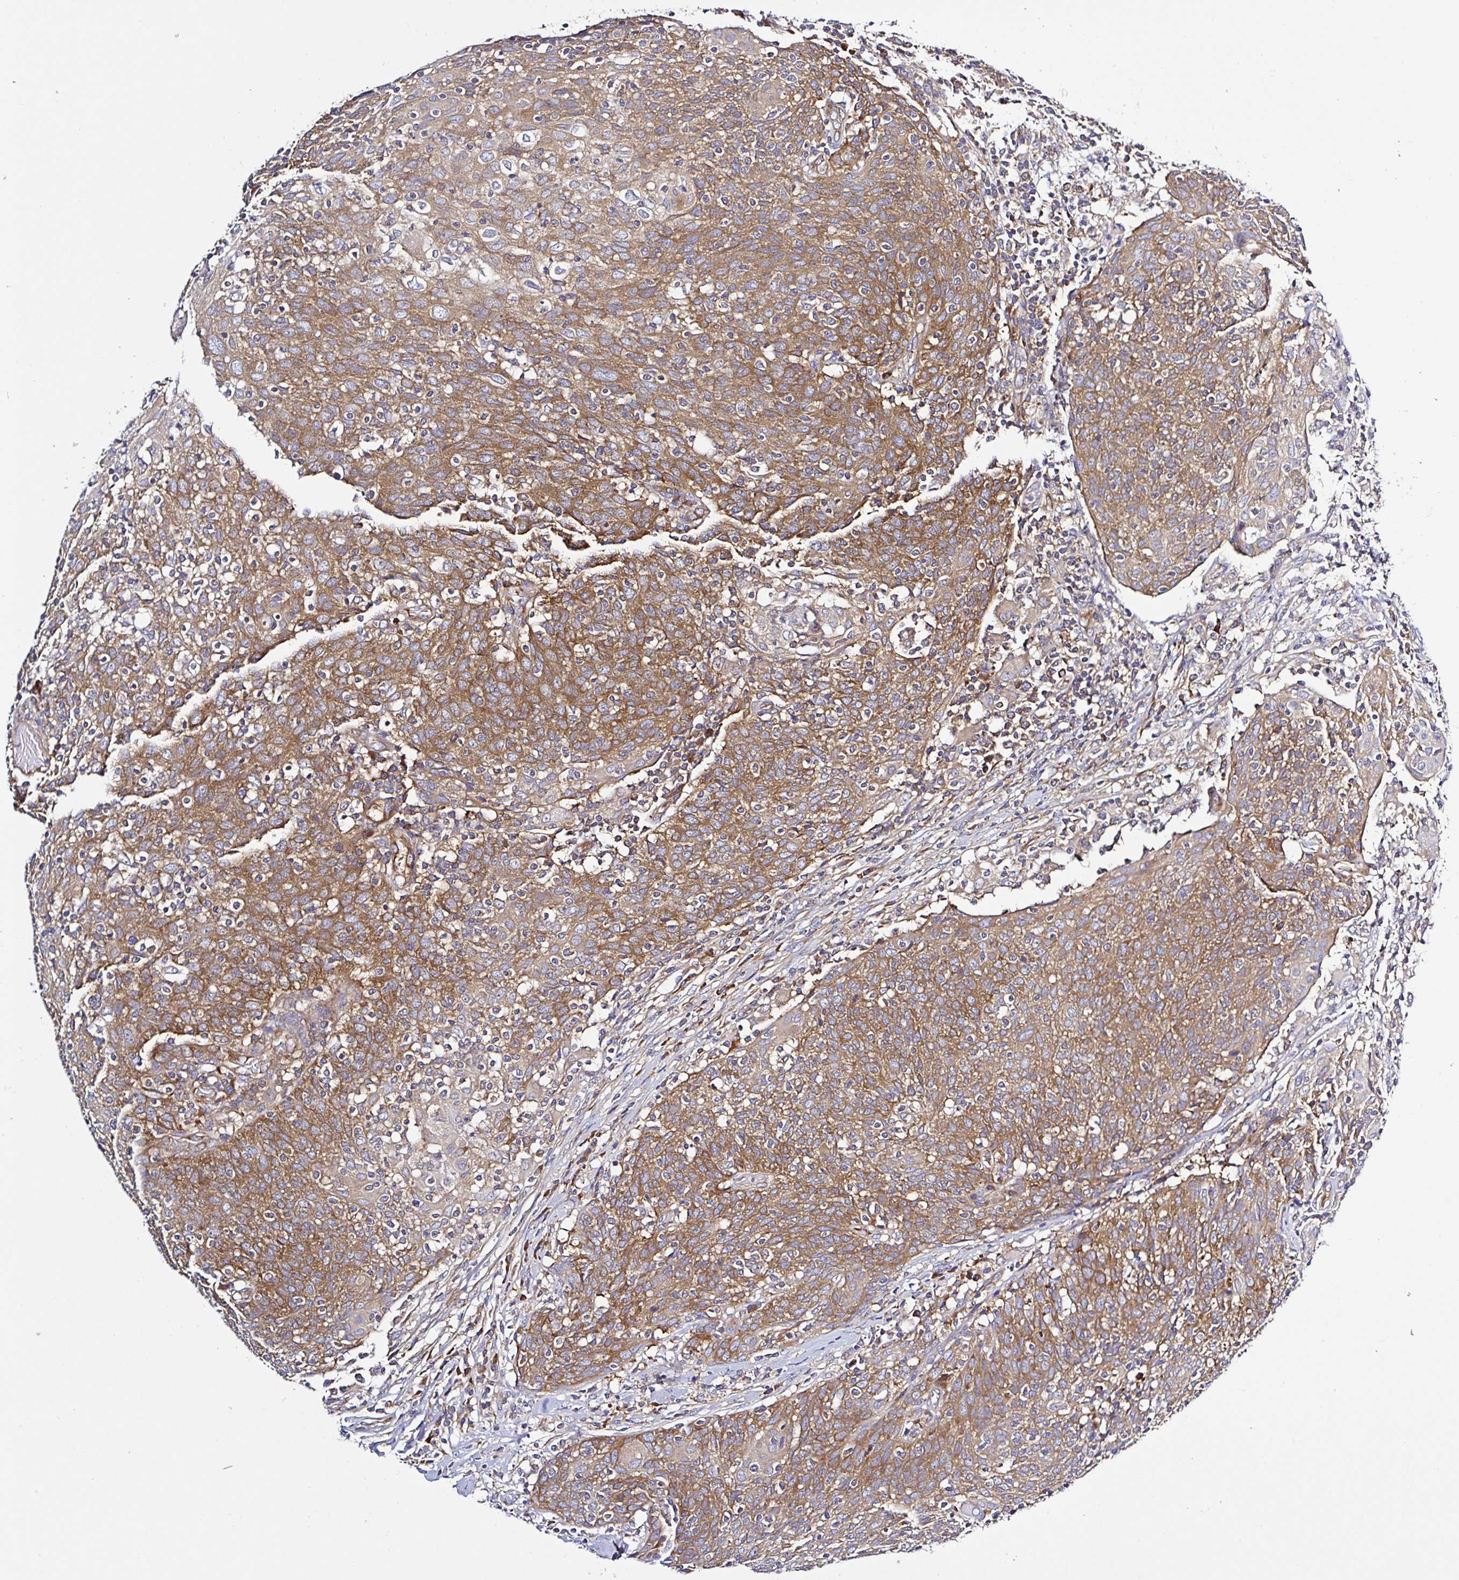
{"staining": {"intensity": "moderate", "quantity": ">75%", "location": "cytoplasmic/membranous"}, "tissue": "cervical cancer", "cell_type": "Tumor cells", "image_type": "cancer", "snomed": [{"axis": "morphology", "description": "Squamous cell carcinoma, NOS"}, {"axis": "topography", "description": "Cervix"}], "caption": "IHC micrograph of cervical squamous cell carcinoma stained for a protein (brown), which reveals medium levels of moderate cytoplasmic/membranous staining in approximately >75% of tumor cells.", "gene": "LARS1", "patient": {"sex": "female", "age": 52}}